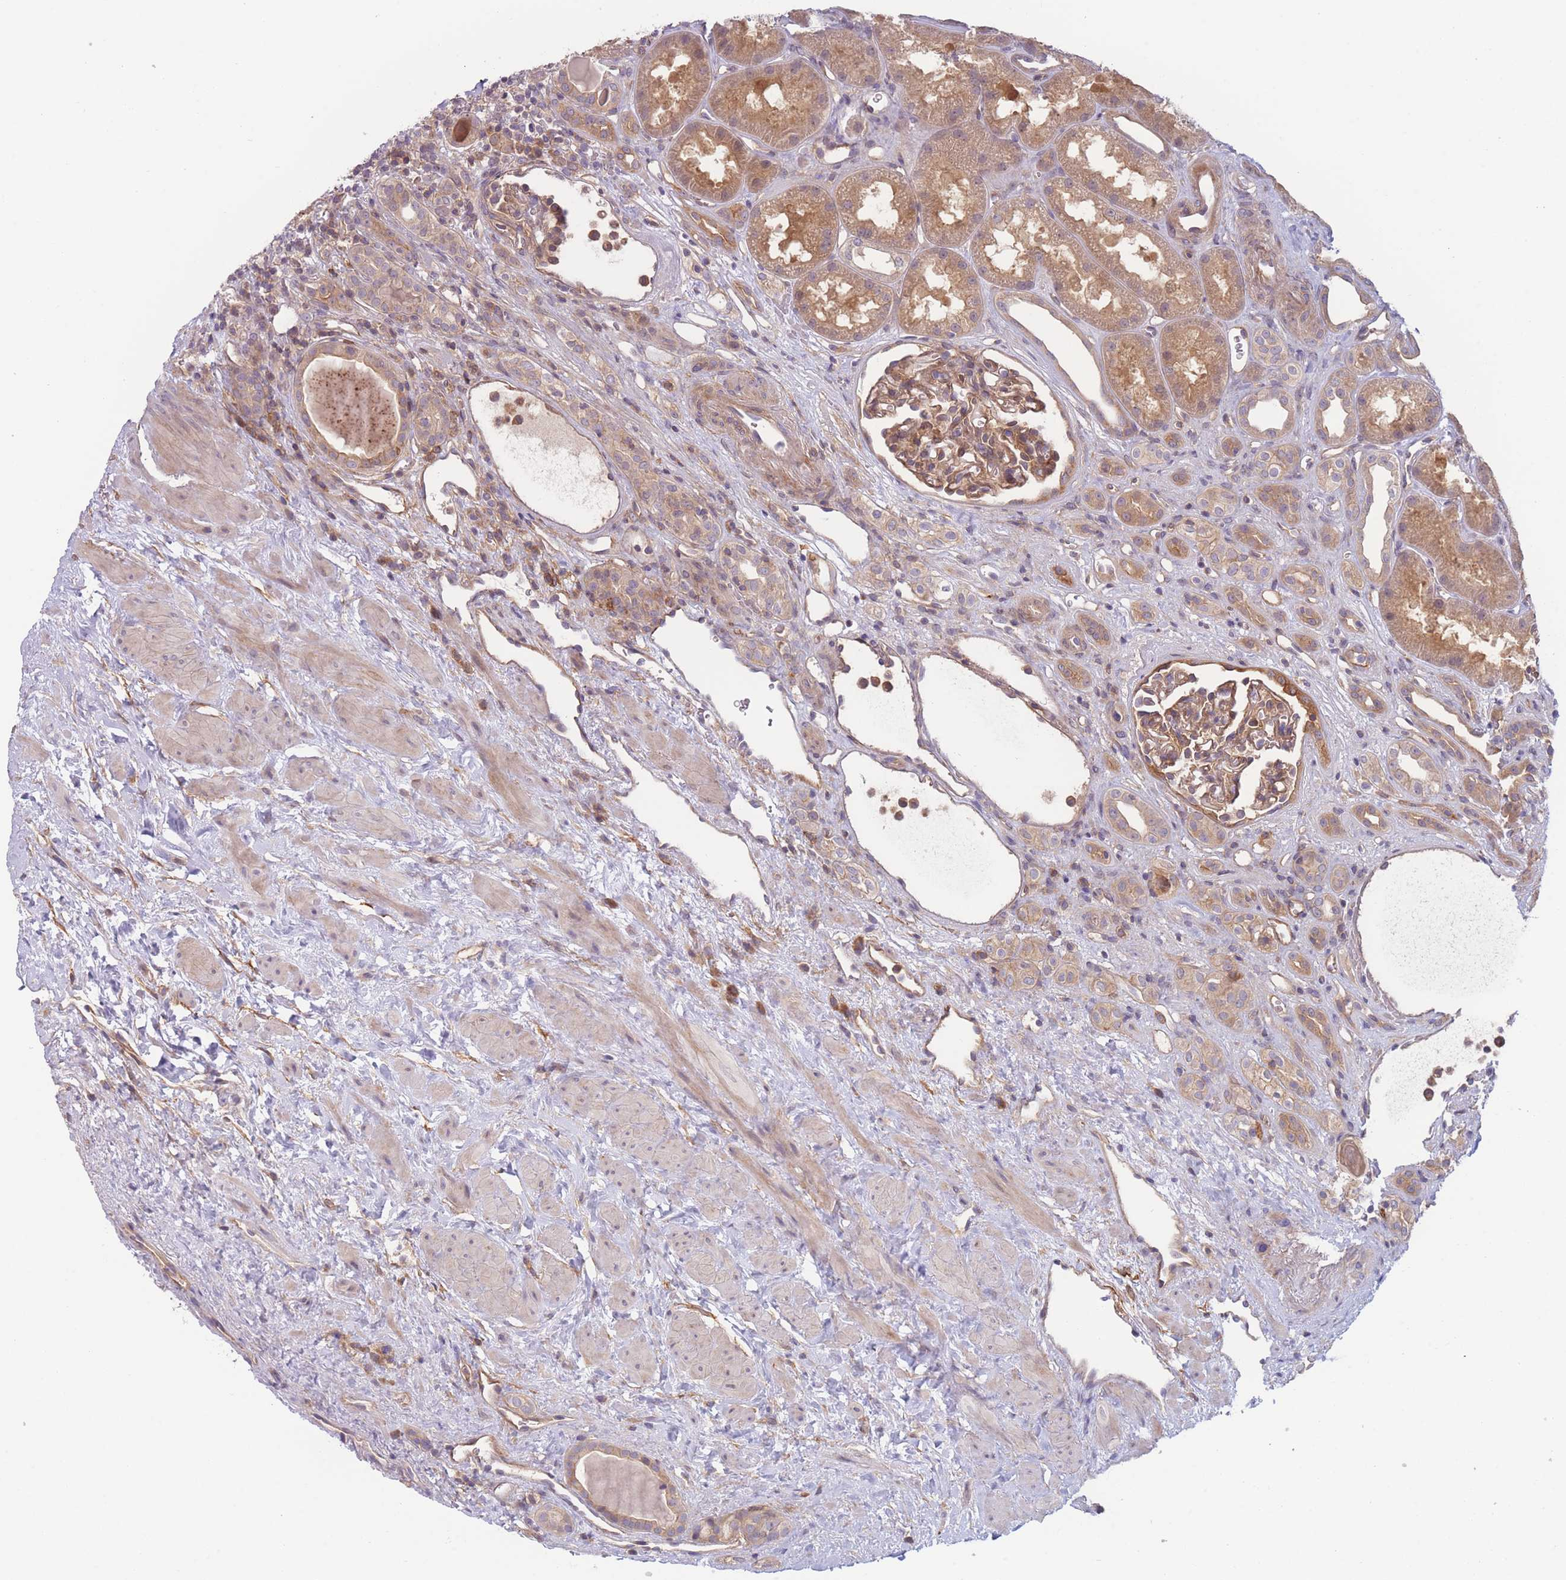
{"staining": {"intensity": "moderate", "quantity": ">75%", "location": "cytoplasmic/membranous"}, "tissue": "kidney", "cell_type": "Cells in glomeruli", "image_type": "normal", "snomed": [{"axis": "morphology", "description": "Normal tissue, NOS"}, {"axis": "topography", "description": "Kidney"}], "caption": "IHC of unremarkable kidney exhibits medium levels of moderate cytoplasmic/membranous staining in approximately >75% of cells in glomeruli. Using DAB (3,3'-diaminobenzidine) (brown) and hematoxylin (blue) stains, captured at high magnification using brightfield microscopy.", "gene": "WDR93", "patient": {"sex": "male", "age": 61}}